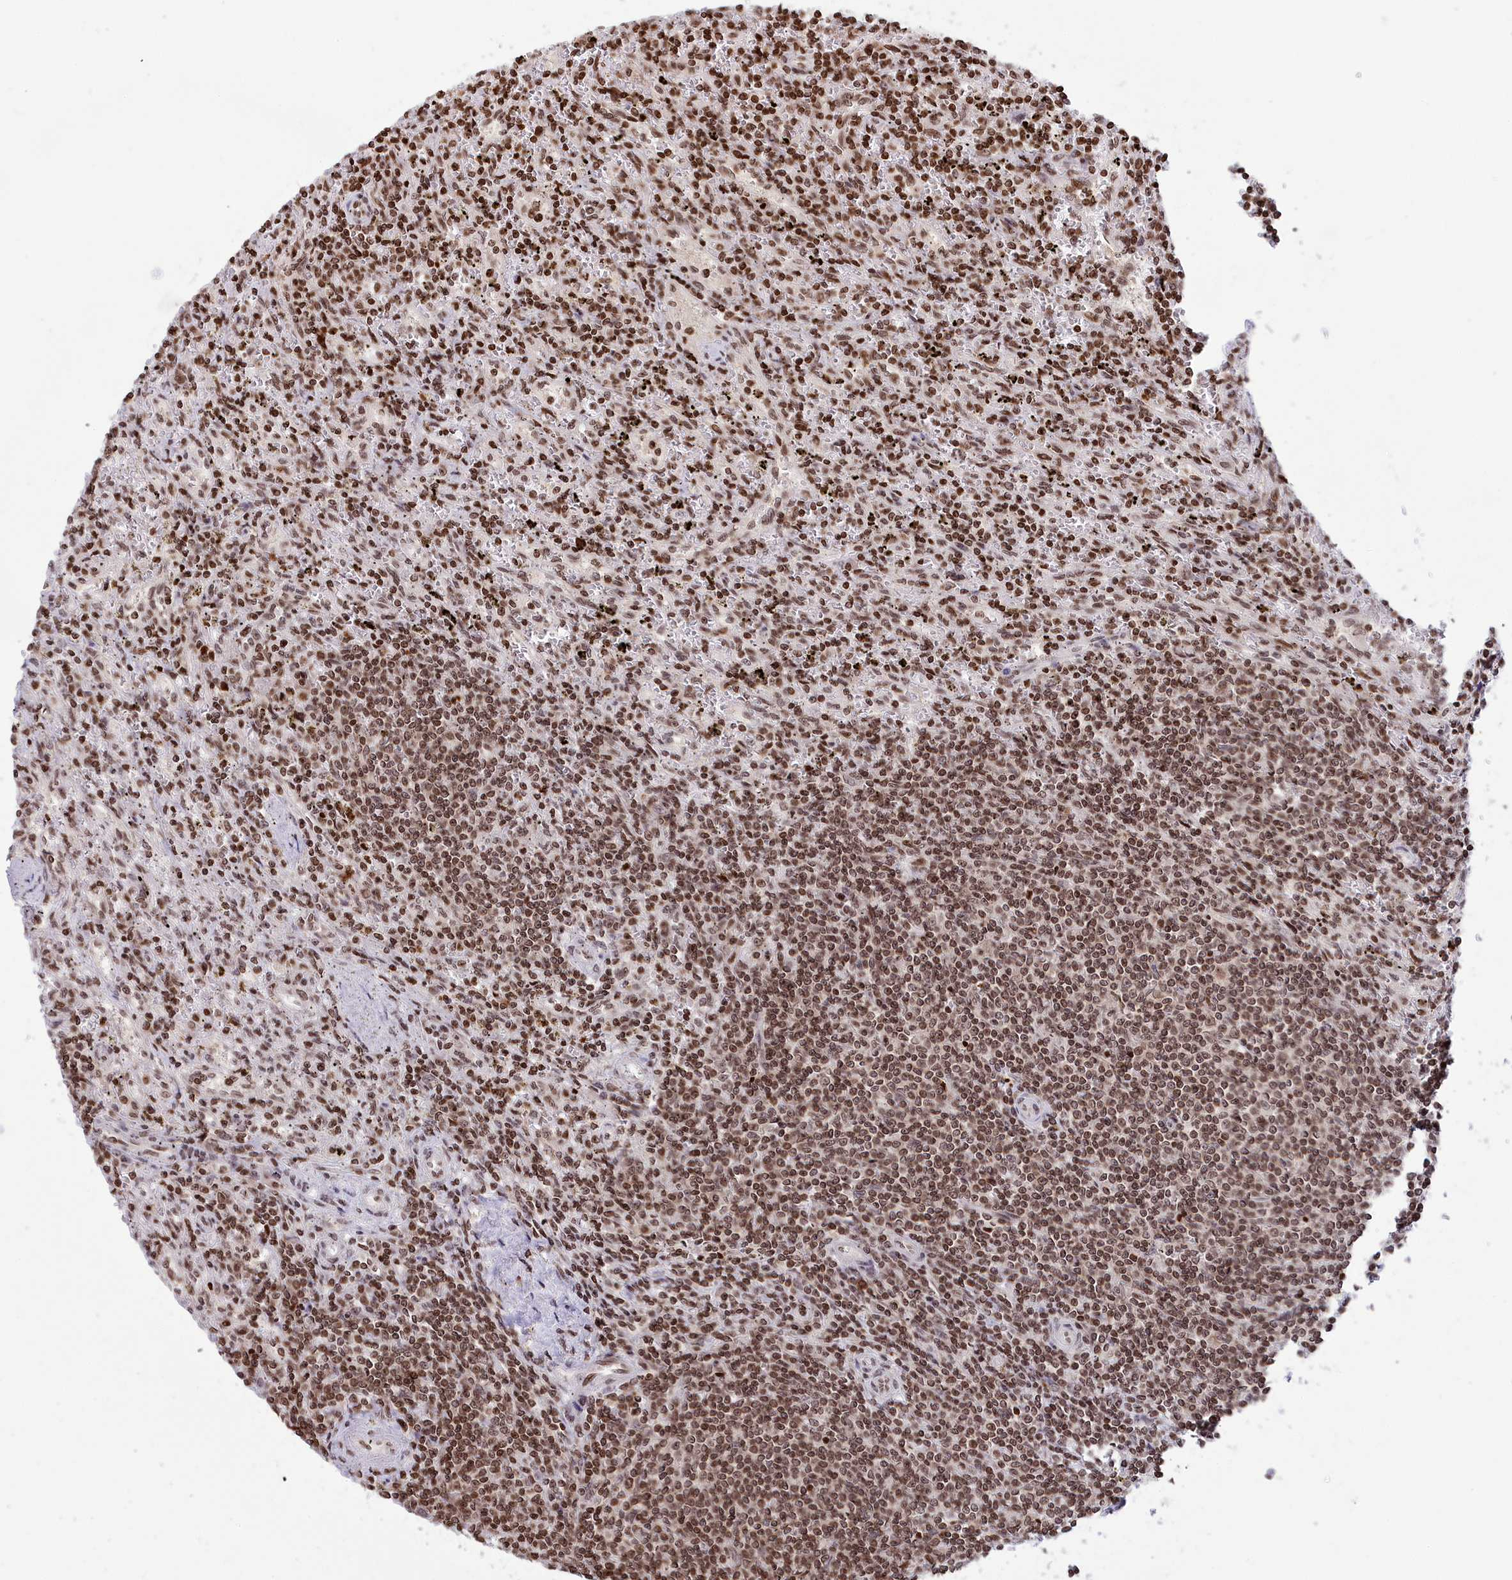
{"staining": {"intensity": "moderate", "quantity": ">75%", "location": "nuclear"}, "tissue": "lymphoma", "cell_type": "Tumor cells", "image_type": "cancer", "snomed": [{"axis": "morphology", "description": "Malignant lymphoma, non-Hodgkin's type, Low grade"}, {"axis": "topography", "description": "Spleen"}], "caption": "DAB (3,3'-diaminobenzidine) immunohistochemical staining of human low-grade malignant lymphoma, non-Hodgkin's type shows moderate nuclear protein staining in about >75% of tumor cells.", "gene": "TET2", "patient": {"sex": "male", "age": 76}}